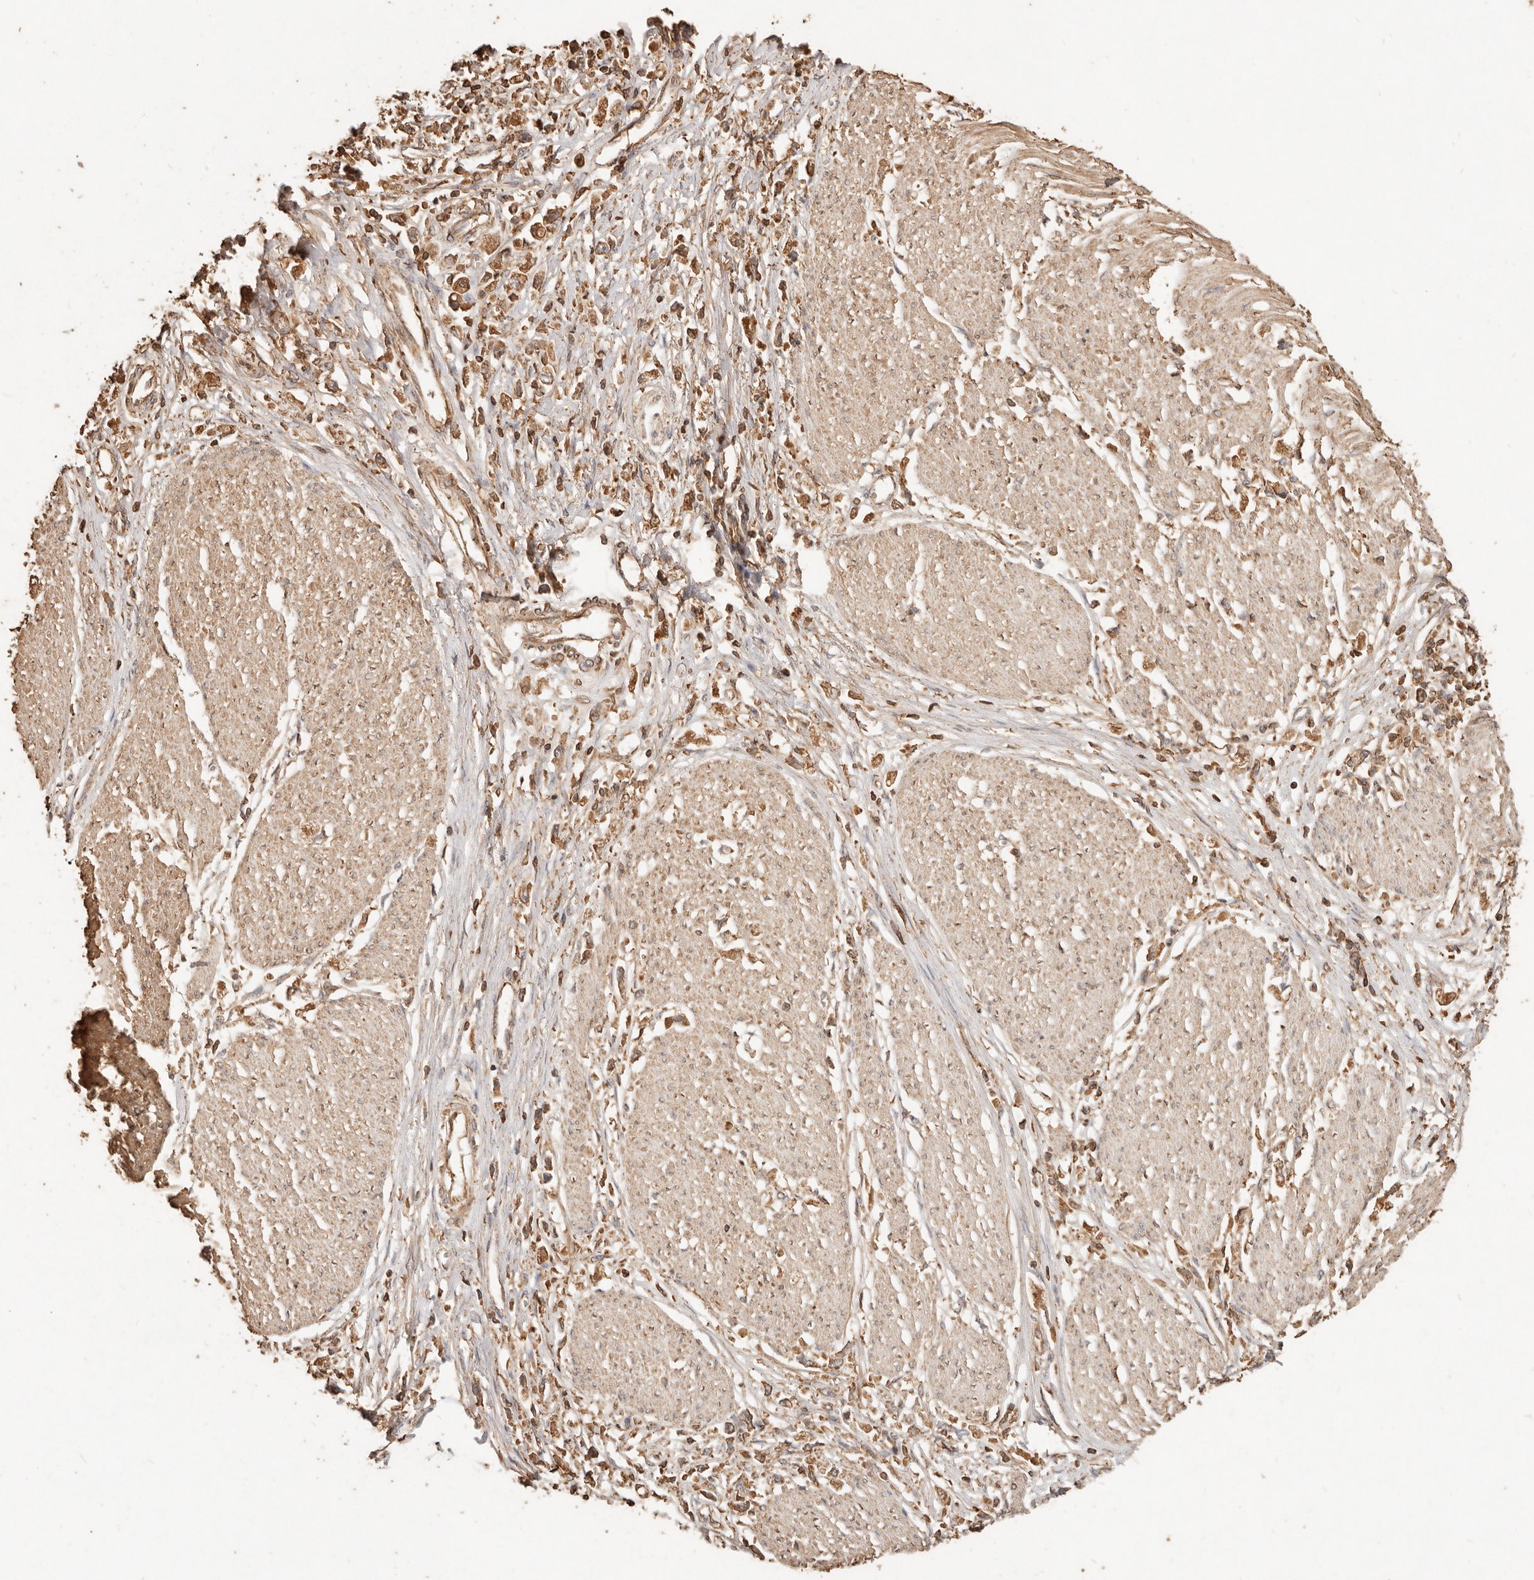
{"staining": {"intensity": "moderate", "quantity": ">75%", "location": "cytoplasmic/membranous"}, "tissue": "stomach cancer", "cell_type": "Tumor cells", "image_type": "cancer", "snomed": [{"axis": "morphology", "description": "Adenocarcinoma, NOS"}, {"axis": "topography", "description": "Stomach"}], "caption": "Immunohistochemistry (DAB) staining of human stomach cancer exhibits moderate cytoplasmic/membranous protein positivity in about >75% of tumor cells.", "gene": "FAM180B", "patient": {"sex": "female", "age": 59}}